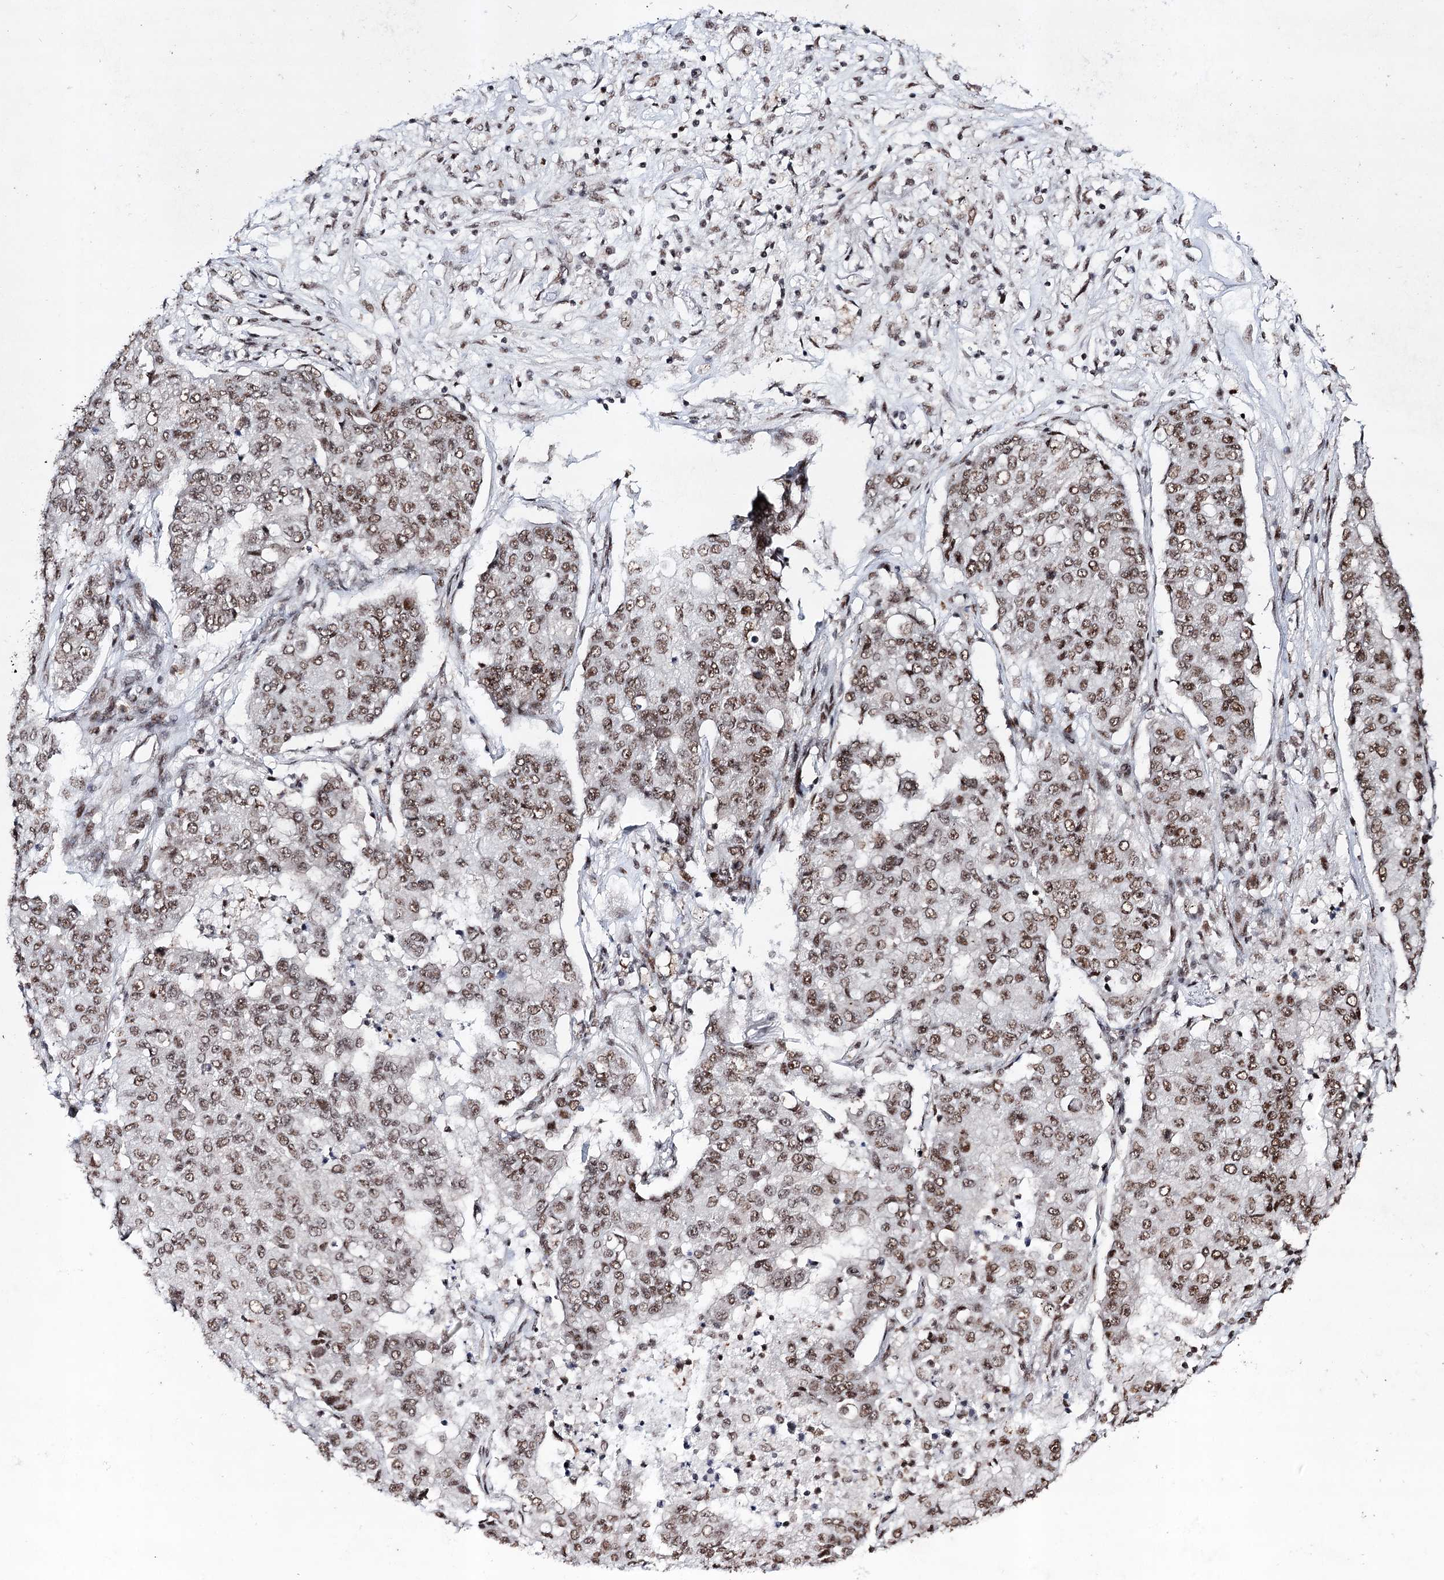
{"staining": {"intensity": "moderate", "quantity": ">75%", "location": "nuclear"}, "tissue": "lung cancer", "cell_type": "Tumor cells", "image_type": "cancer", "snomed": [{"axis": "morphology", "description": "Squamous cell carcinoma, NOS"}, {"axis": "topography", "description": "Lung"}], "caption": "Moderate nuclear staining for a protein is present in about >75% of tumor cells of lung squamous cell carcinoma using IHC.", "gene": "PDCD4", "patient": {"sex": "male", "age": 74}}